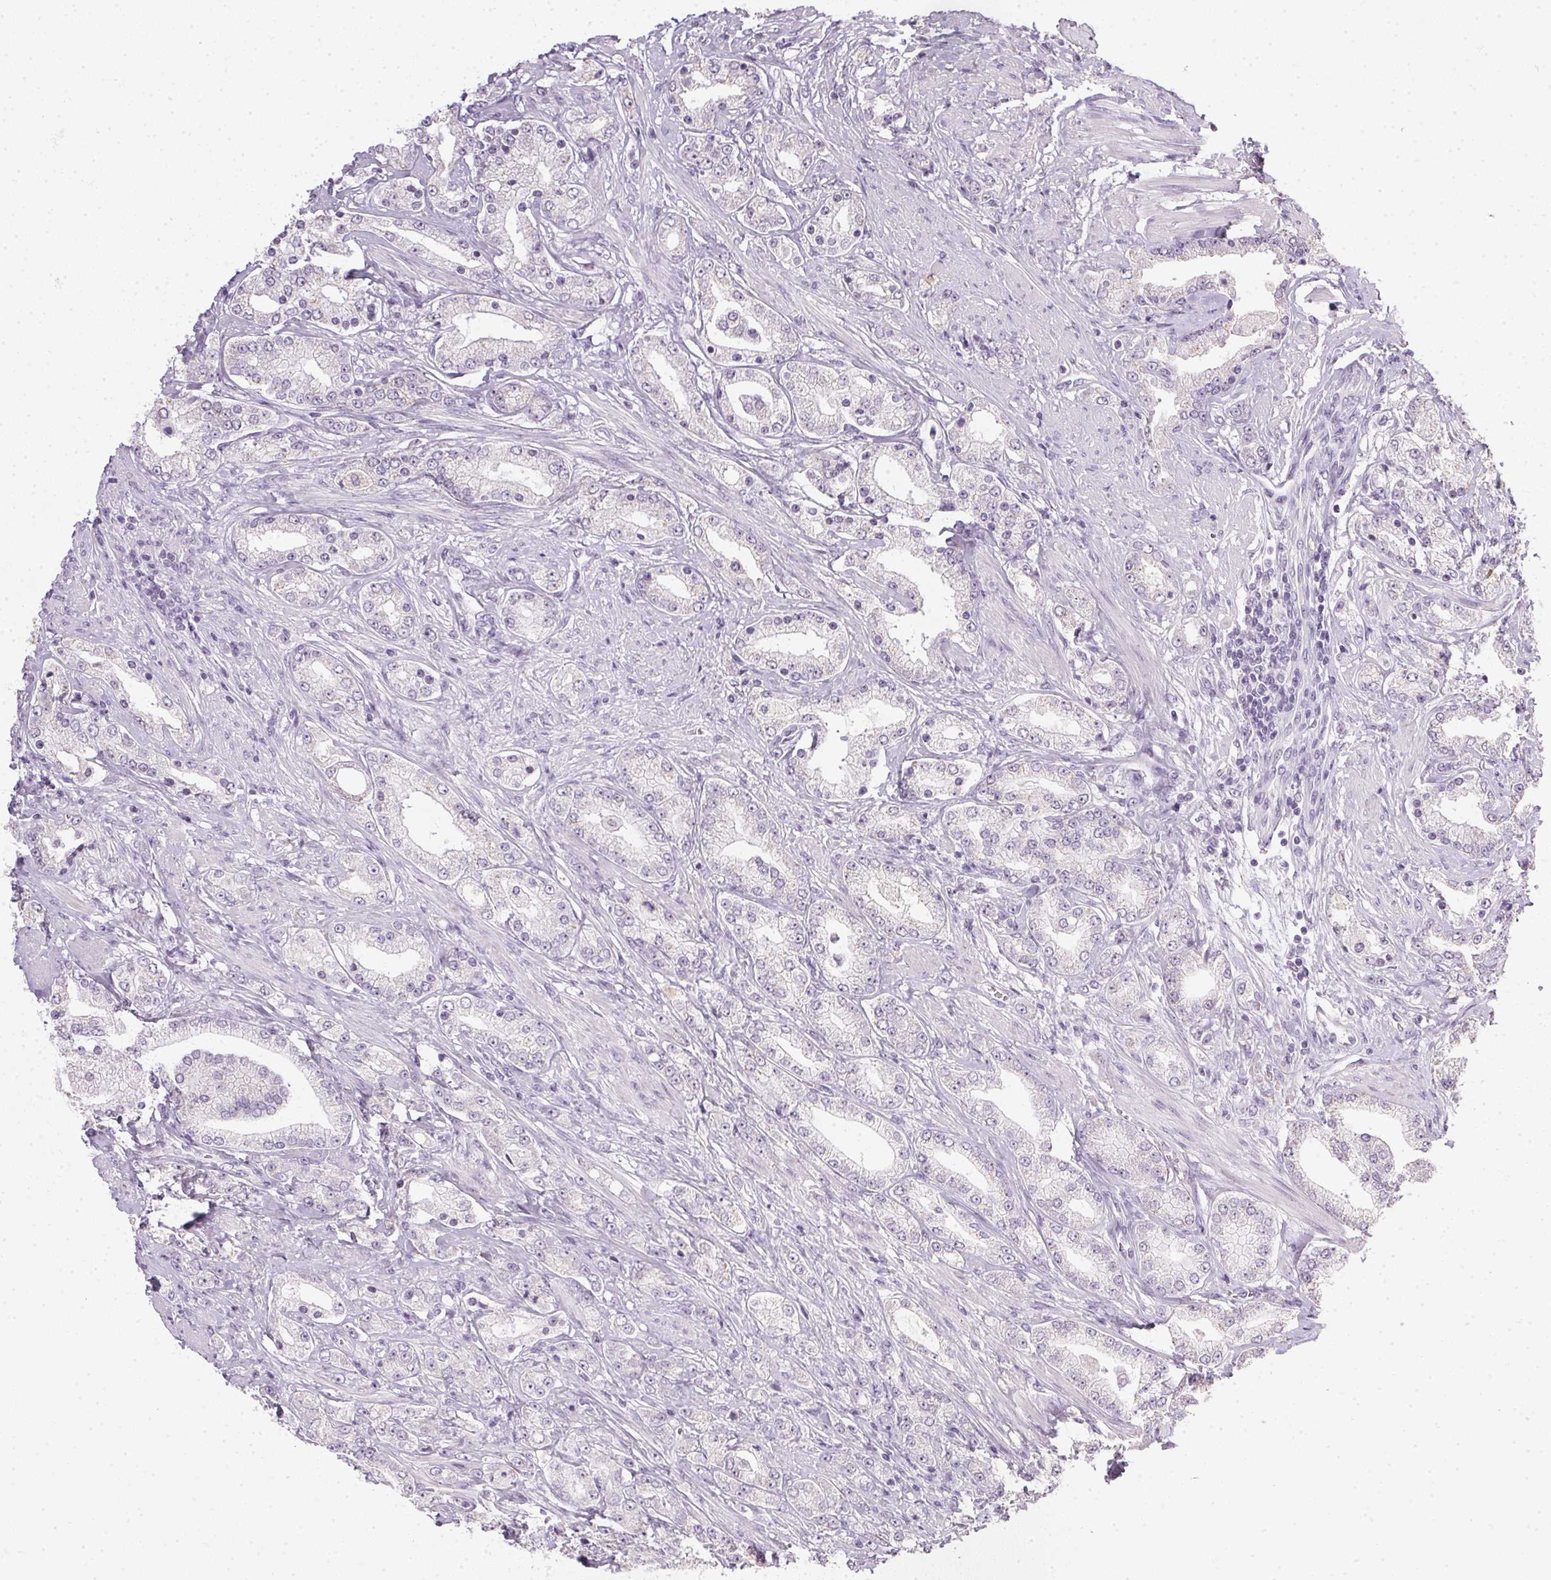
{"staining": {"intensity": "negative", "quantity": "none", "location": "none"}, "tissue": "prostate cancer", "cell_type": "Tumor cells", "image_type": "cancer", "snomed": [{"axis": "morphology", "description": "Adenocarcinoma, High grade"}, {"axis": "topography", "description": "Prostate"}], "caption": "A high-resolution micrograph shows IHC staining of adenocarcinoma (high-grade) (prostate), which displays no significant staining in tumor cells.", "gene": "TMEM72", "patient": {"sex": "male", "age": 67}}